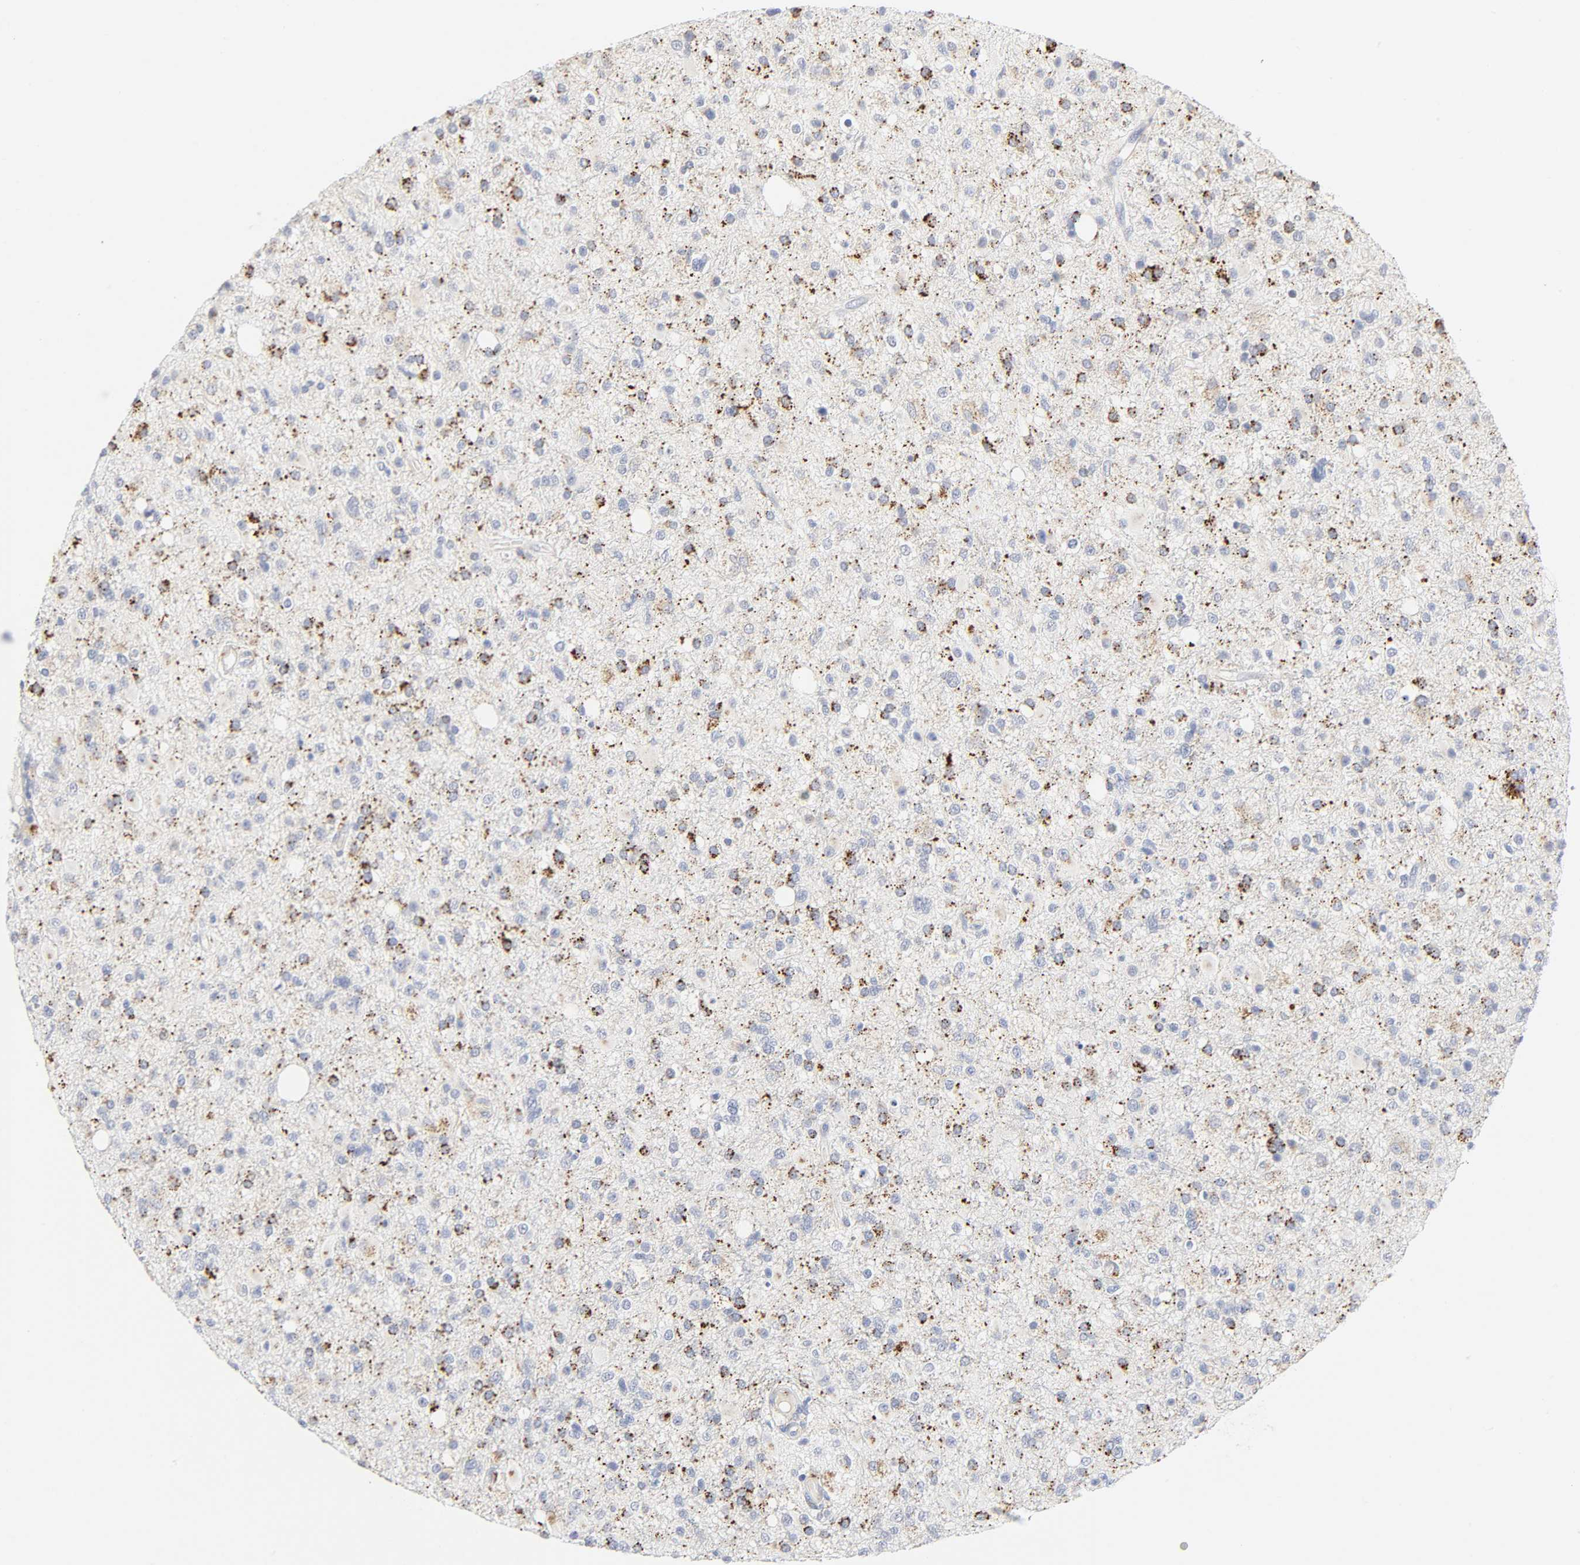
{"staining": {"intensity": "moderate", "quantity": "25%-75%", "location": "cytoplasmic/membranous"}, "tissue": "glioma", "cell_type": "Tumor cells", "image_type": "cancer", "snomed": [{"axis": "morphology", "description": "Glioma, malignant, High grade"}, {"axis": "topography", "description": "Brain"}], "caption": "Immunohistochemical staining of human glioma shows medium levels of moderate cytoplasmic/membranous positivity in approximately 25%-75% of tumor cells.", "gene": "MAGEB17", "patient": {"sex": "male", "age": 33}}